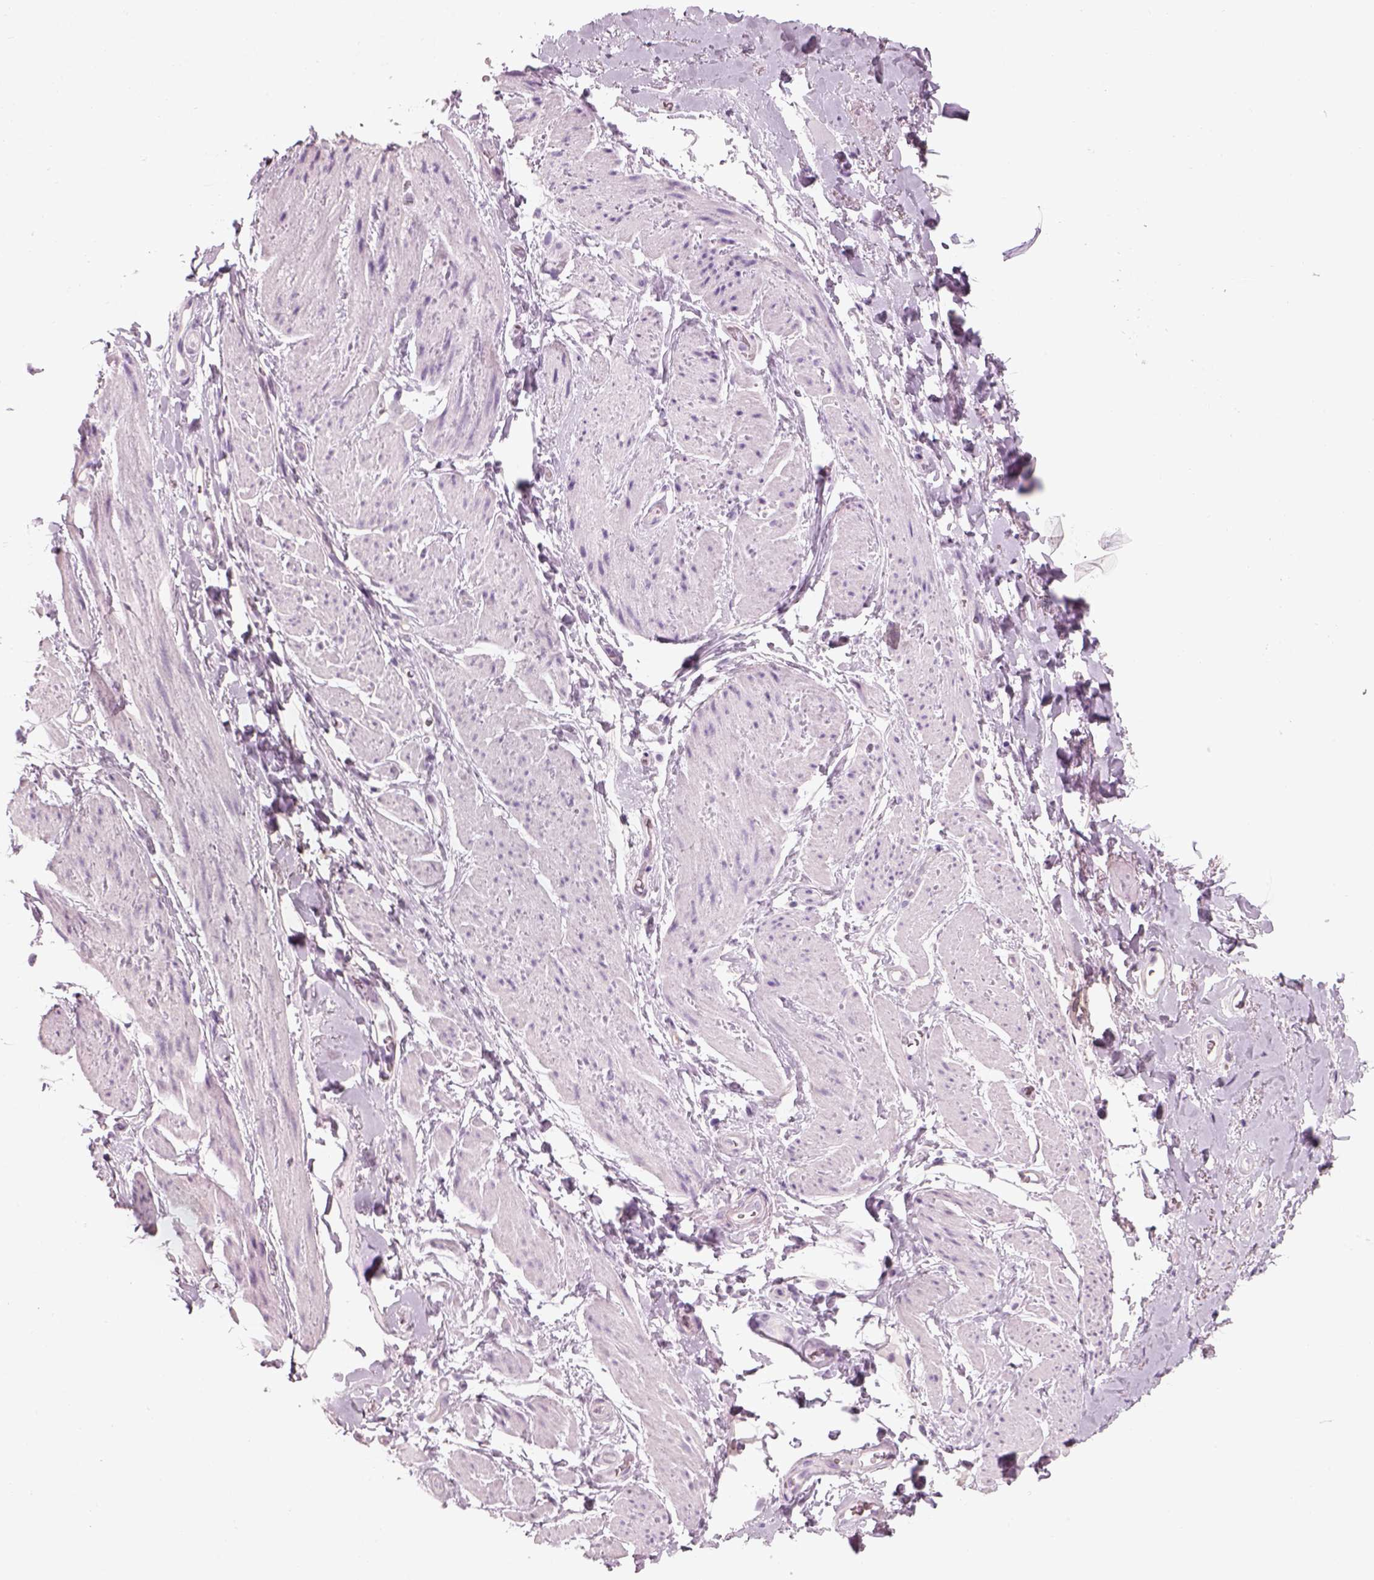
{"staining": {"intensity": "negative", "quantity": "none", "location": "none"}, "tissue": "adipose tissue", "cell_type": "Adipocytes", "image_type": "normal", "snomed": [{"axis": "morphology", "description": "Normal tissue, NOS"}, {"axis": "topography", "description": "Anal"}, {"axis": "topography", "description": "Peripheral nerve tissue"}], "caption": "DAB immunohistochemical staining of unremarkable human adipose tissue shows no significant expression in adipocytes. (DAB (3,3'-diaminobenzidine) immunohistochemistry, high magnification).", "gene": "GAS2L2", "patient": {"sex": "male", "age": 53}}